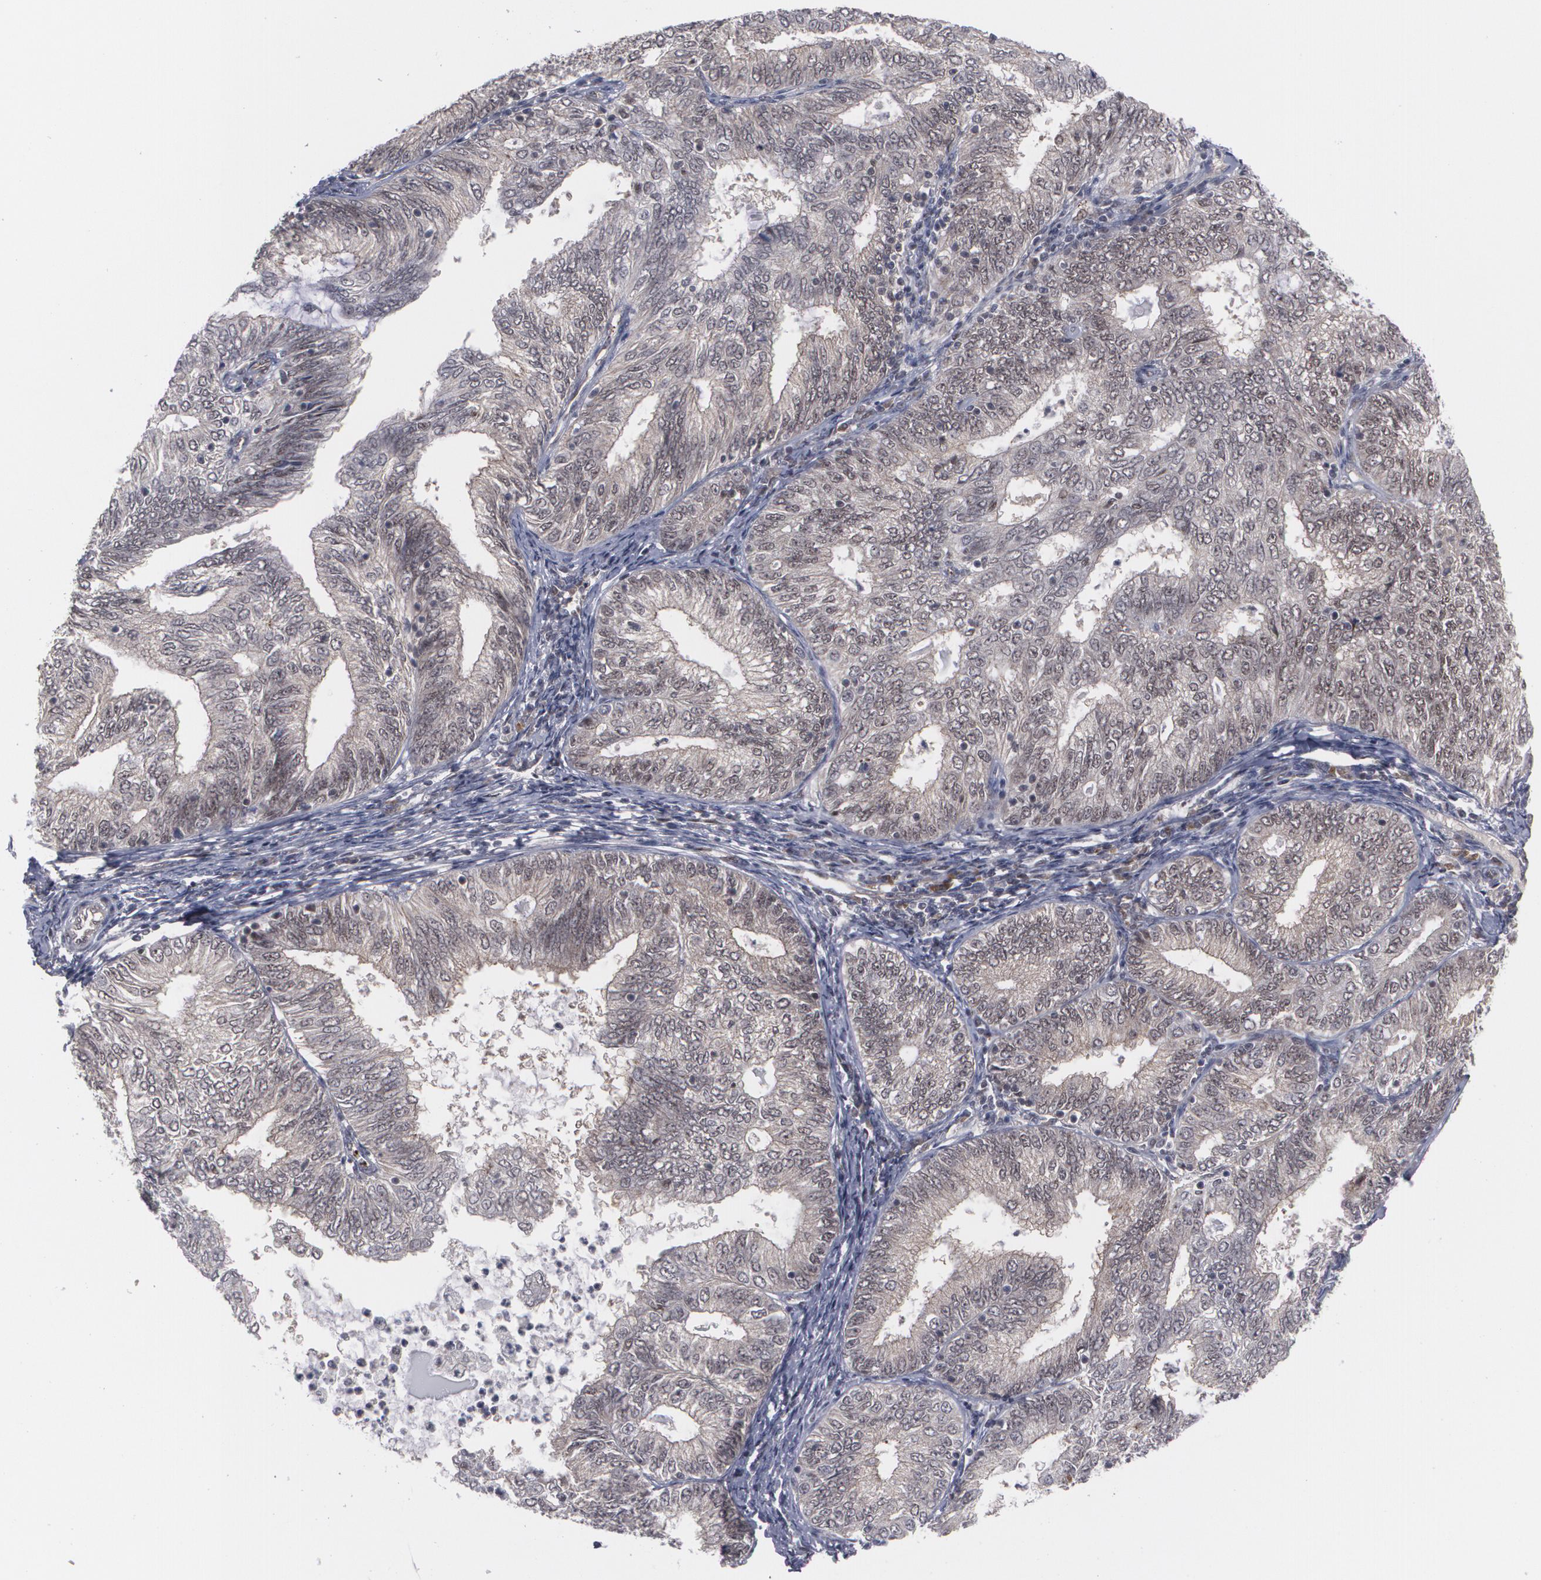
{"staining": {"intensity": "moderate", "quantity": "25%-75%", "location": "nuclear"}, "tissue": "endometrial cancer", "cell_type": "Tumor cells", "image_type": "cancer", "snomed": [{"axis": "morphology", "description": "Adenocarcinoma, NOS"}, {"axis": "topography", "description": "Endometrium"}], "caption": "Approximately 25%-75% of tumor cells in human endometrial cancer (adenocarcinoma) demonstrate moderate nuclear protein staining as visualized by brown immunohistochemical staining.", "gene": "INTS6", "patient": {"sex": "female", "age": 69}}